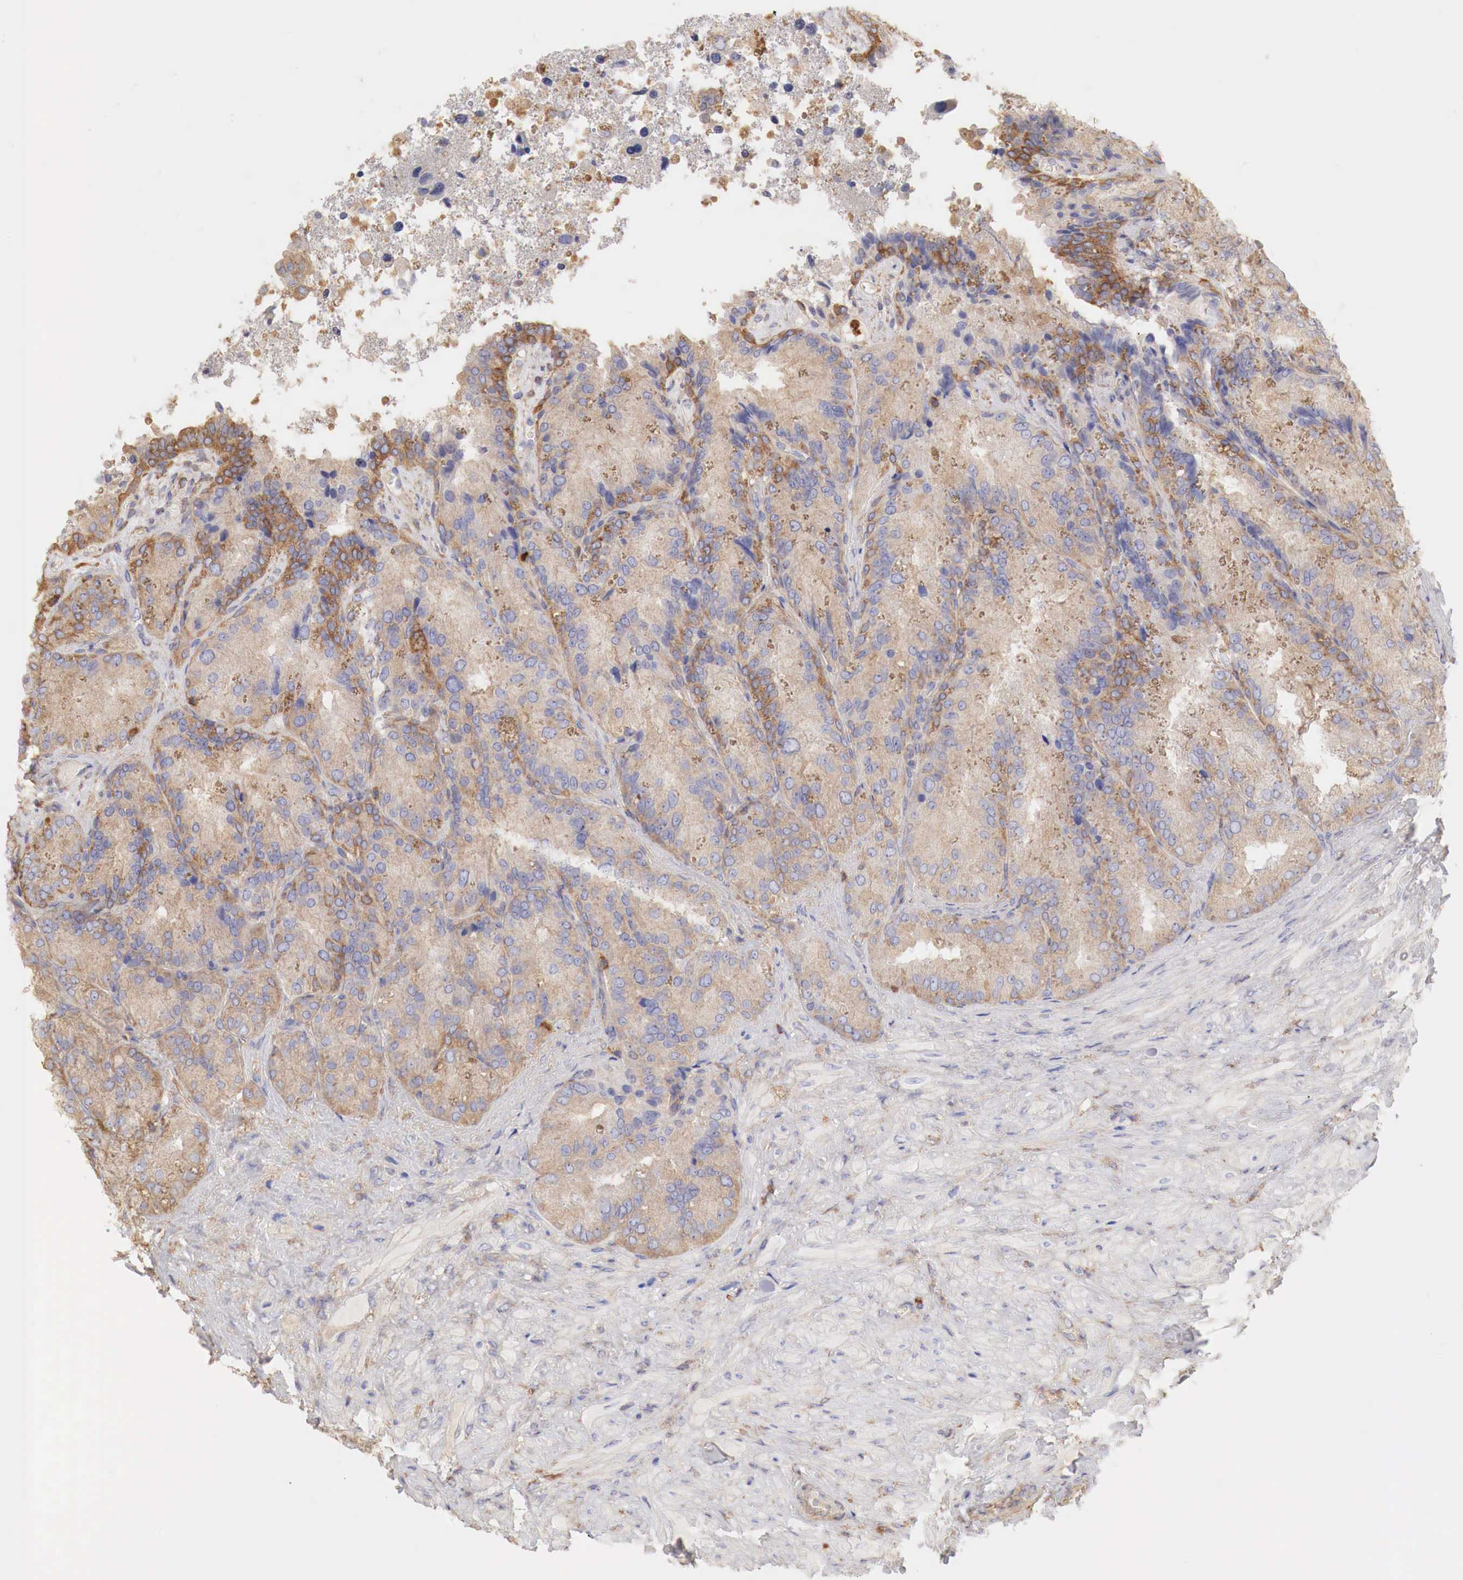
{"staining": {"intensity": "moderate", "quantity": ">75%", "location": "cytoplasmic/membranous"}, "tissue": "seminal vesicle", "cell_type": "Glandular cells", "image_type": "normal", "snomed": [{"axis": "morphology", "description": "Normal tissue, NOS"}, {"axis": "topography", "description": "Seminal veicle"}], "caption": "Glandular cells reveal moderate cytoplasmic/membranous staining in about >75% of cells in unremarkable seminal vesicle.", "gene": "G6PD", "patient": {"sex": "male", "age": 69}}